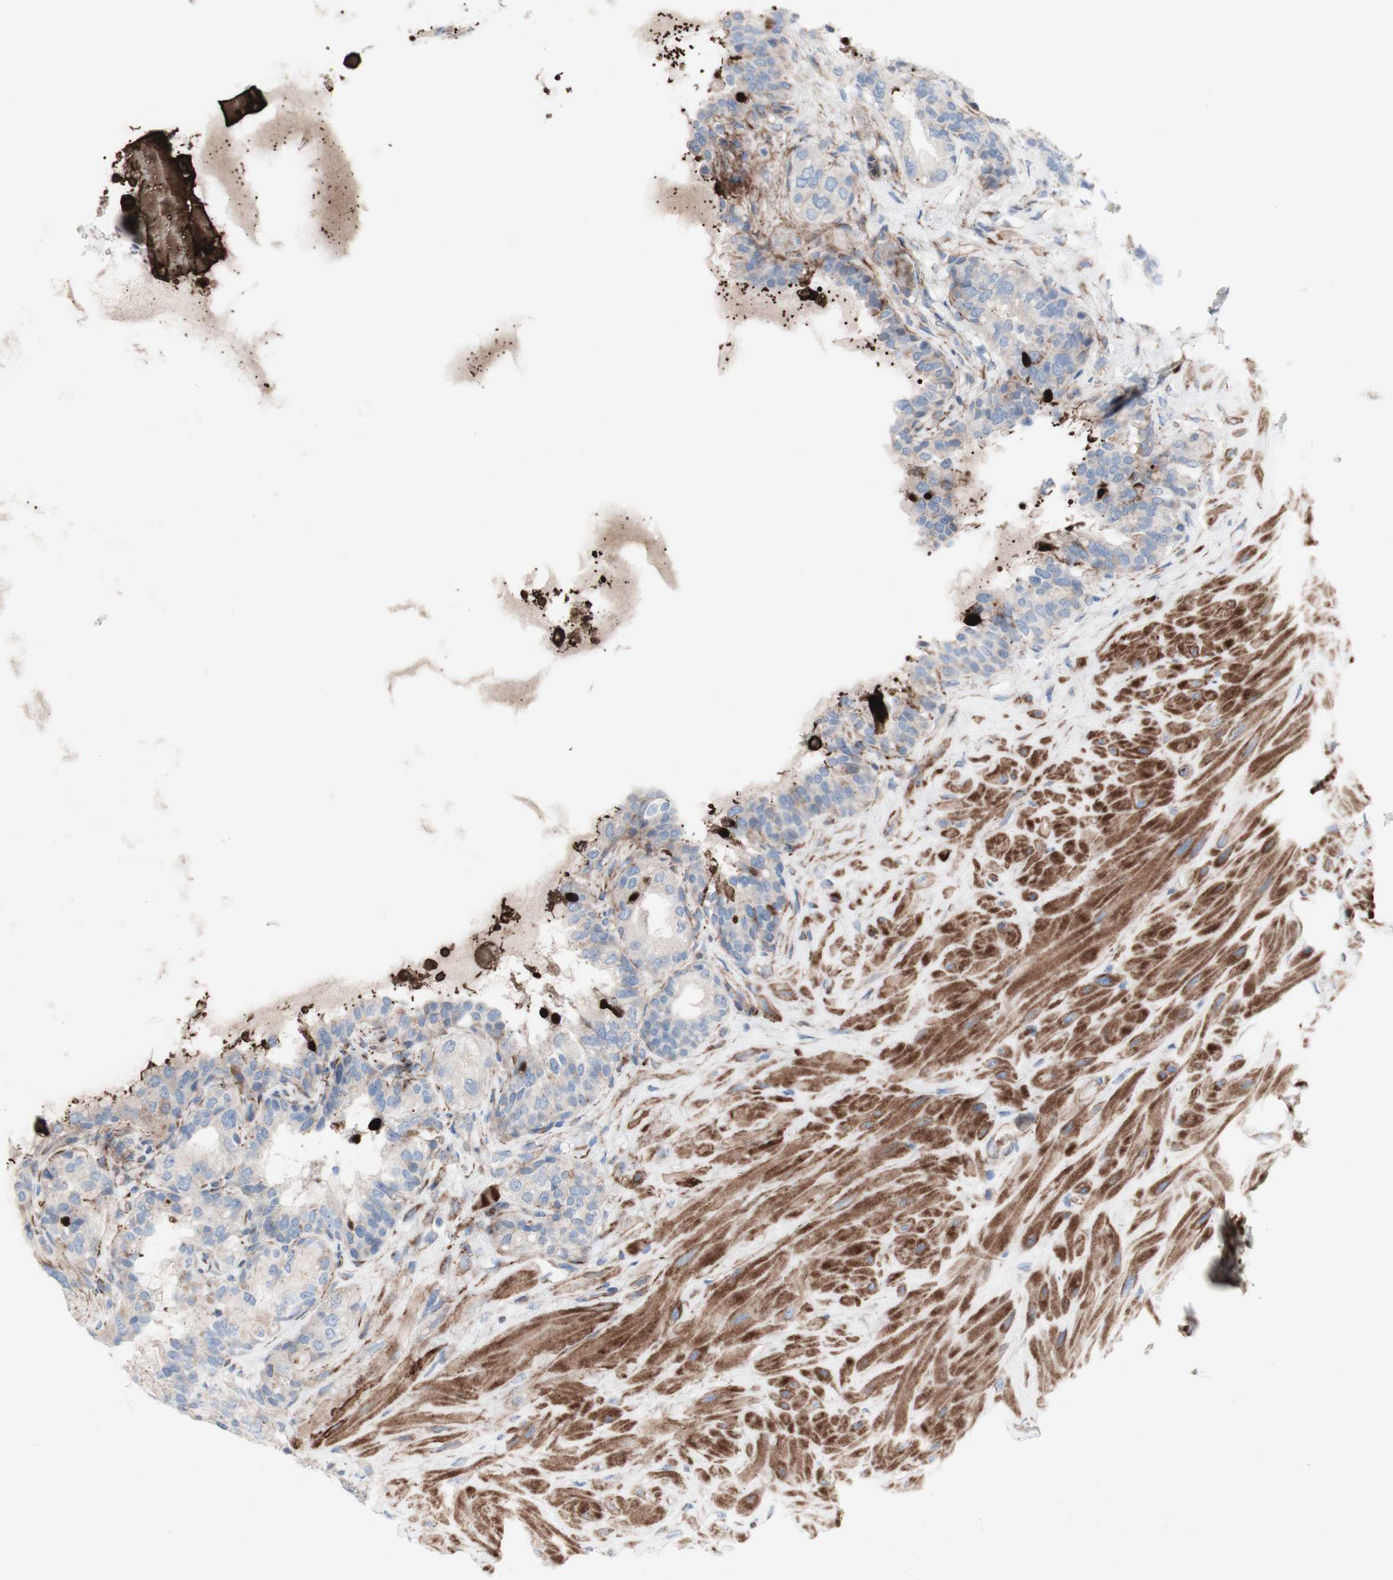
{"staining": {"intensity": "weak", "quantity": "<25%", "location": "cytoplasmic/membranous"}, "tissue": "seminal vesicle", "cell_type": "Glandular cells", "image_type": "normal", "snomed": [{"axis": "morphology", "description": "Normal tissue, NOS"}, {"axis": "topography", "description": "Seminal veicle"}], "caption": "Human seminal vesicle stained for a protein using immunohistochemistry (IHC) demonstrates no expression in glandular cells.", "gene": "AGPAT5", "patient": {"sex": "male", "age": 68}}